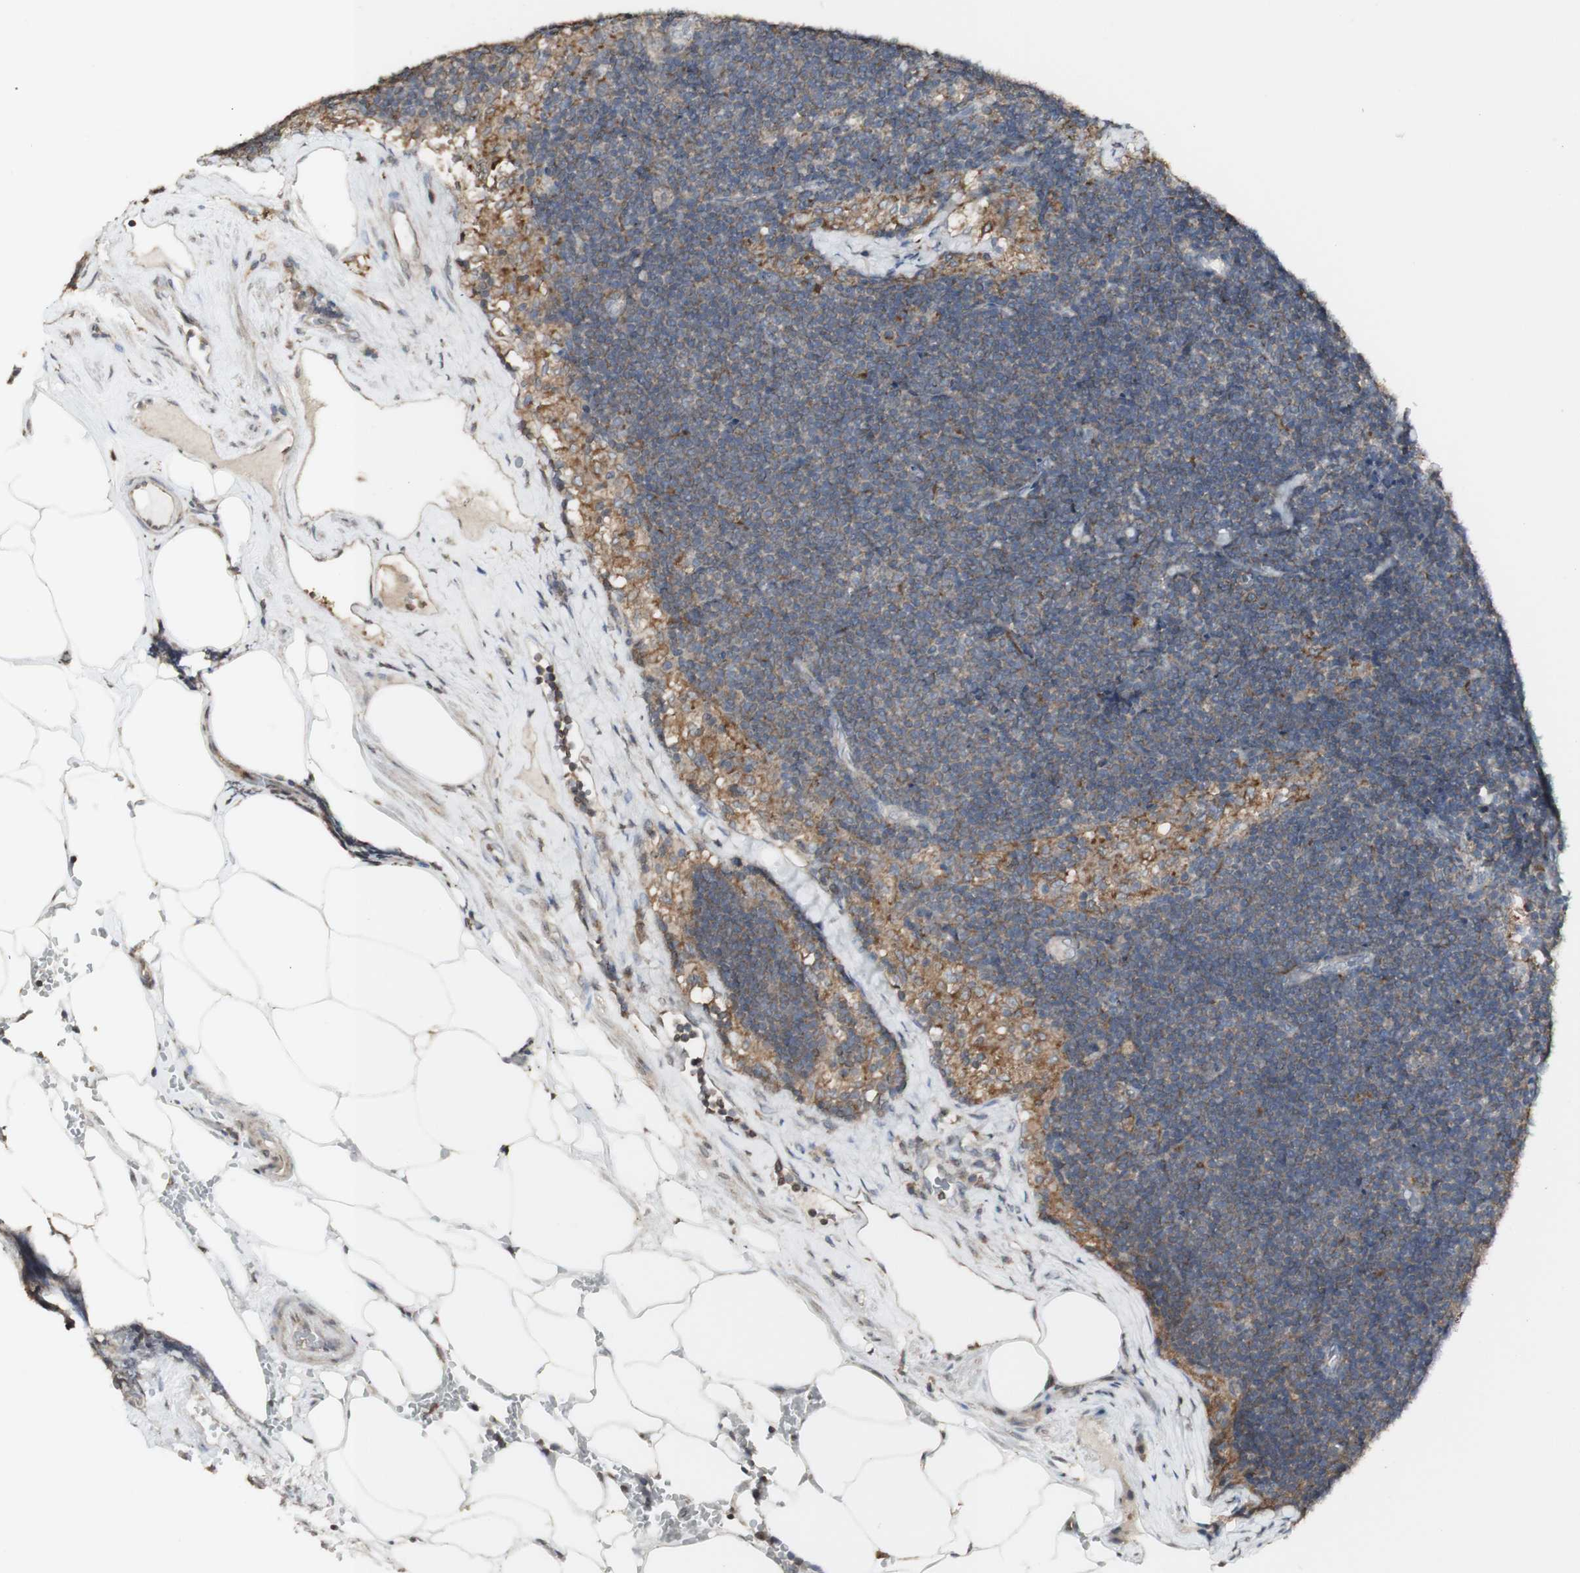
{"staining": {"intensity": "strong", "quantity": "<25%", "location": "cytoplasmic/membranous"}, "tissue": "lymph node", "cell_type": "Germinal center cells", "image_type": "normal", "snomed": [{"axis": "morphology", "description": "Normal tissue, NOS"}, {"axis": "topography", "description": "Lymph node"}], "caption": "IHC photomicrograph of normal lymph node stained for a protein (brown), which displays medium levels of strong cytoplasmic/membranous staining in about <25% of germinal center cells.", "gene": "ATP6V1E1", "patient": {"sex": "male", "age": 63}}